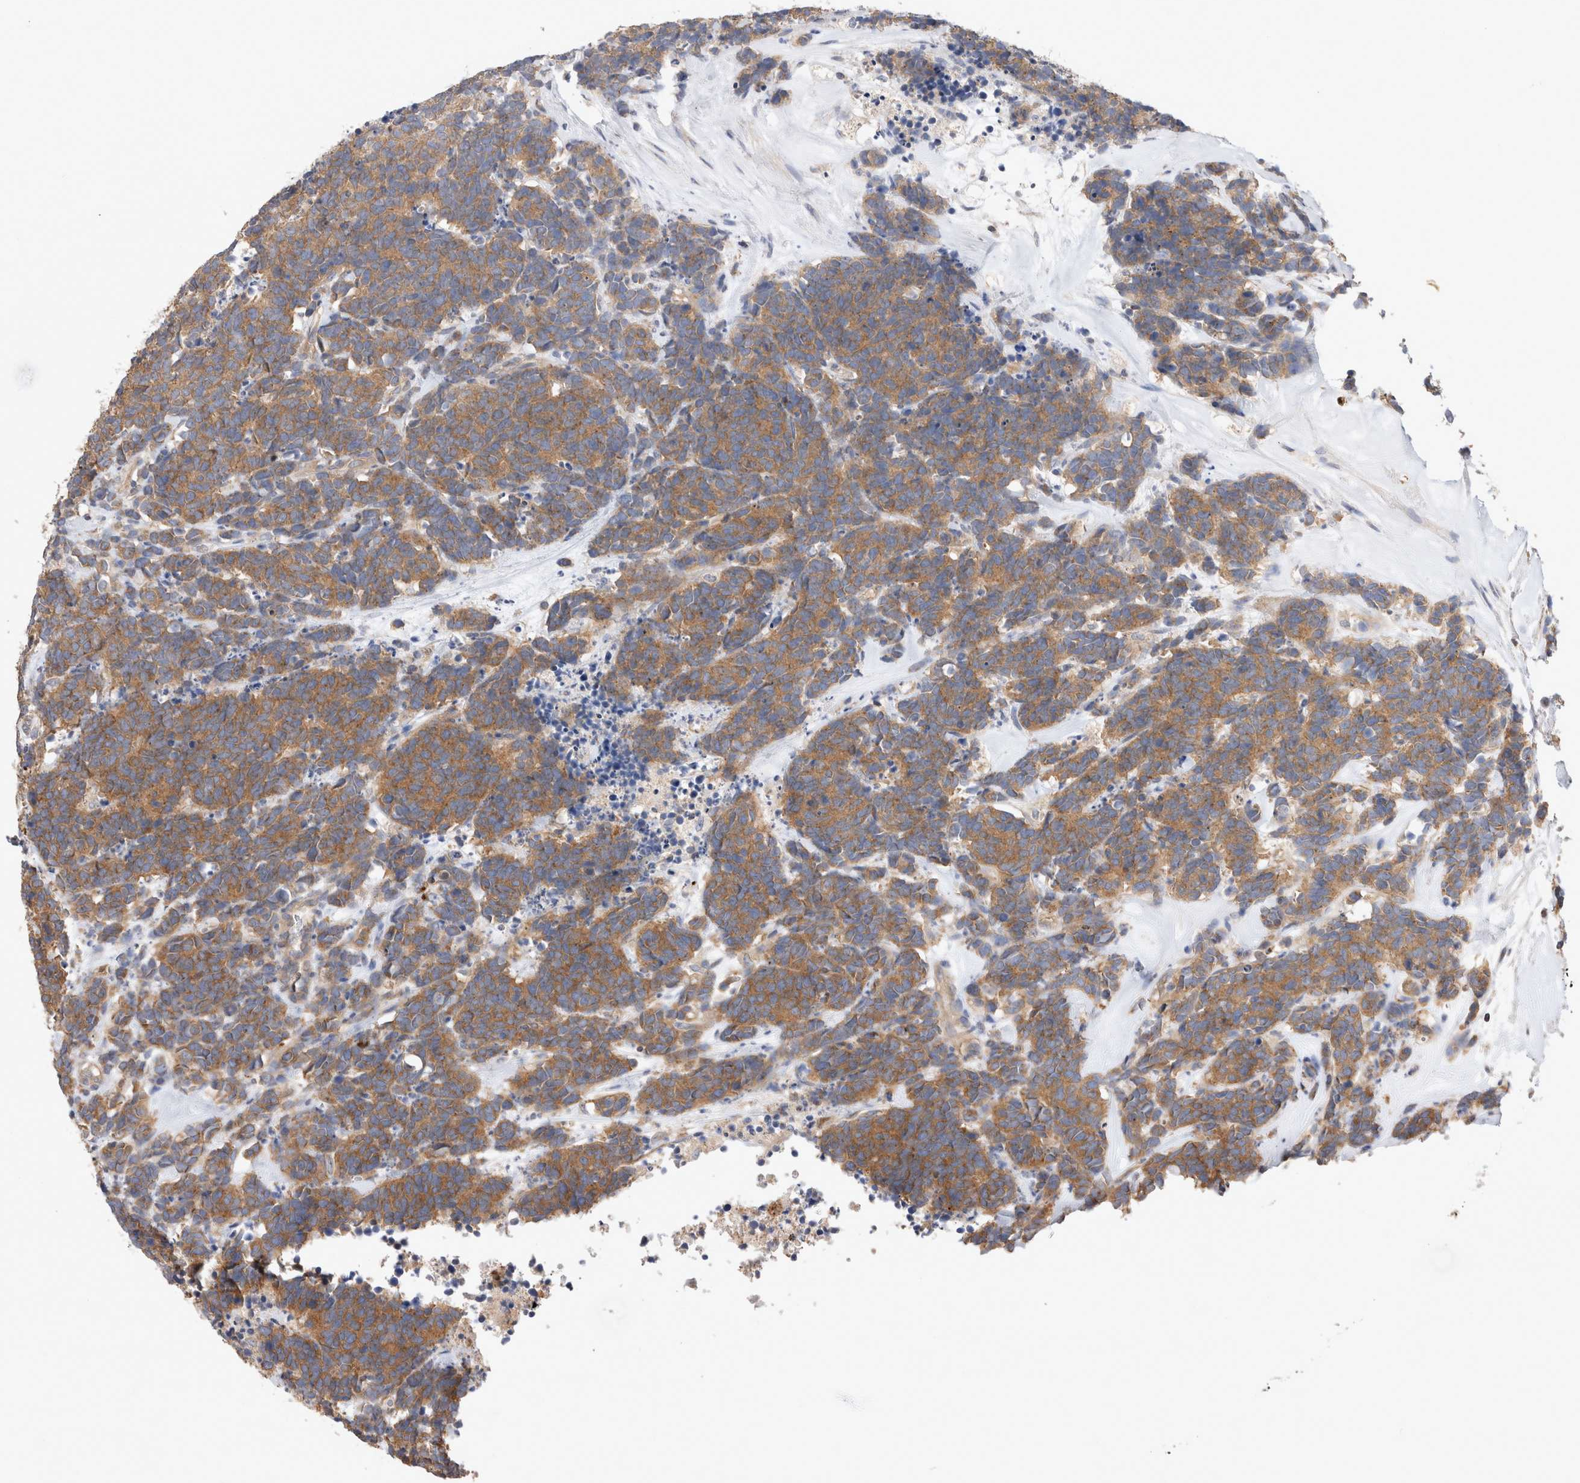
{"staining": {"intensity": "moderate", "quantity": ">75%", "location": "cytoplasmic/membranous"}, "tissue": "carcinoid", "cell_type": "Tumor cells", "image_type": "cancer", "snomed": [{"axis": "morphology", "description": "Carcinoma, NOS"}, {"axis": "morphology", "description": "Carcinoid, malignant, NOS"}, {"axis": "topography", "description": "Urinary bladder"}], "caption": "This image displays IHC staining of human carcinoid (malignant), with medium moderate cytoplasmic/membranous positivity in about >75% of tumor cells.", "gene": "NXT2", "patient": {"sex": "male", "age": 57}}